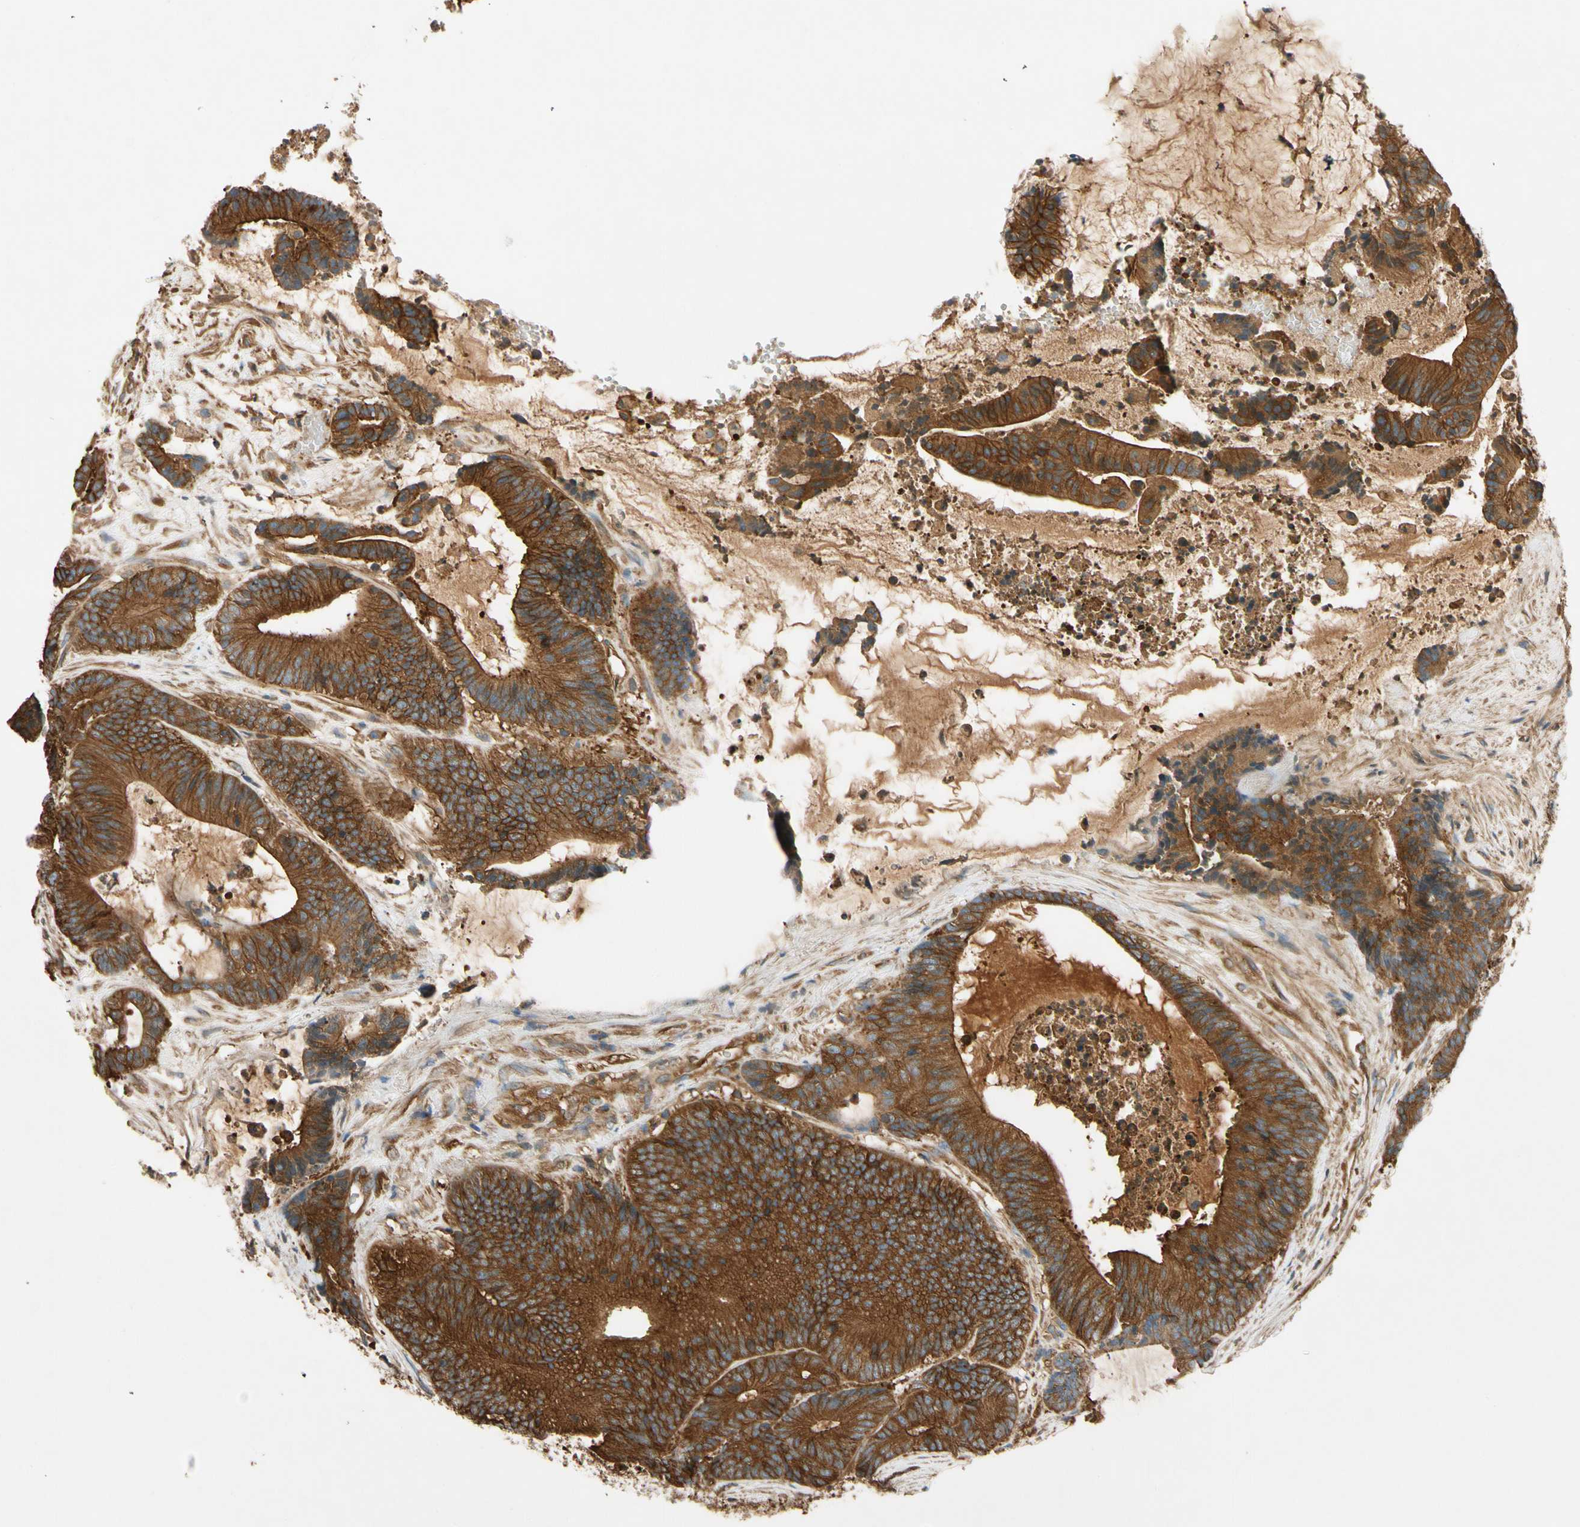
{"staining": {"intensity": "strong", "quantity": ">75%", "location": "cytoplasmic/membranous"}, "tissue": "colorectal cancer", "cell_type": "Tumor cells", "image_type": "cancer", "snomed": [{"axis": "morphology", "description": "Adenocarcinoma, NOS"}, {"axis": "topography", "description": "Colon"}], "caption": "DAB immunohistochemical staining of human colorectal cancer (adenocarcinoma) displays strong cytoplasmic/membranous protein positivity in approximately >75% of tumor cells.", "gene": "TCP11L1", "patient": {"sex": "female", "age": 84}}